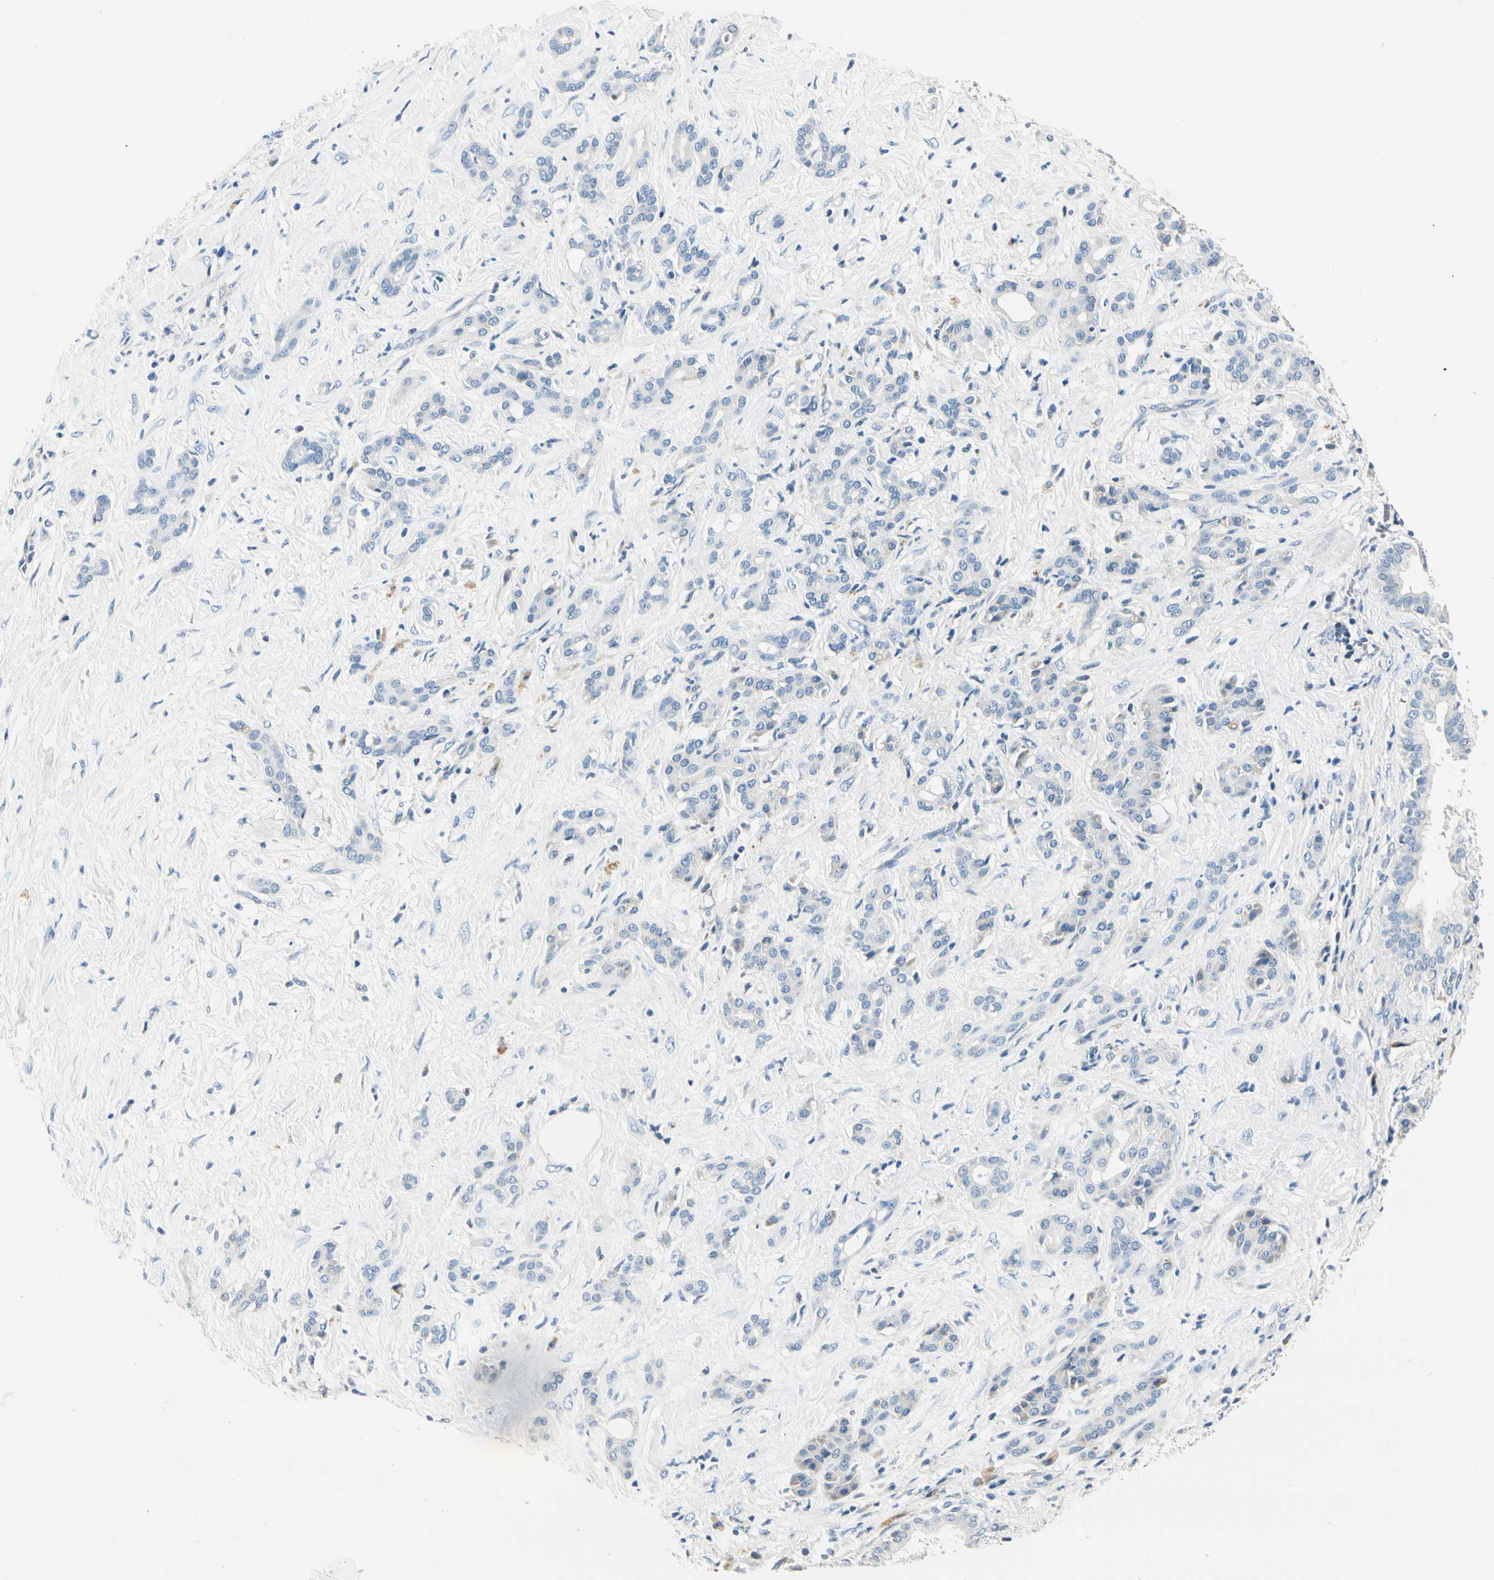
{"staining": {"intensity": "negative", "quantity": "none", "location": "none"}, "tissue": "pancreatic cancer", "cell_type": "Tumor cells", "image_type": "cancer", "snomed": [{"axis": "morphology", "description": "Adenocarcinoma, NOS"}, {"axis": "topography", "description": "Pancreas"}], "caption": "Tumor cells show no significant protein positivity in adenocarcinoma (pancreatic).", "gene": "TGFBR3", "patient": {"sex": "male", "age": 41}}